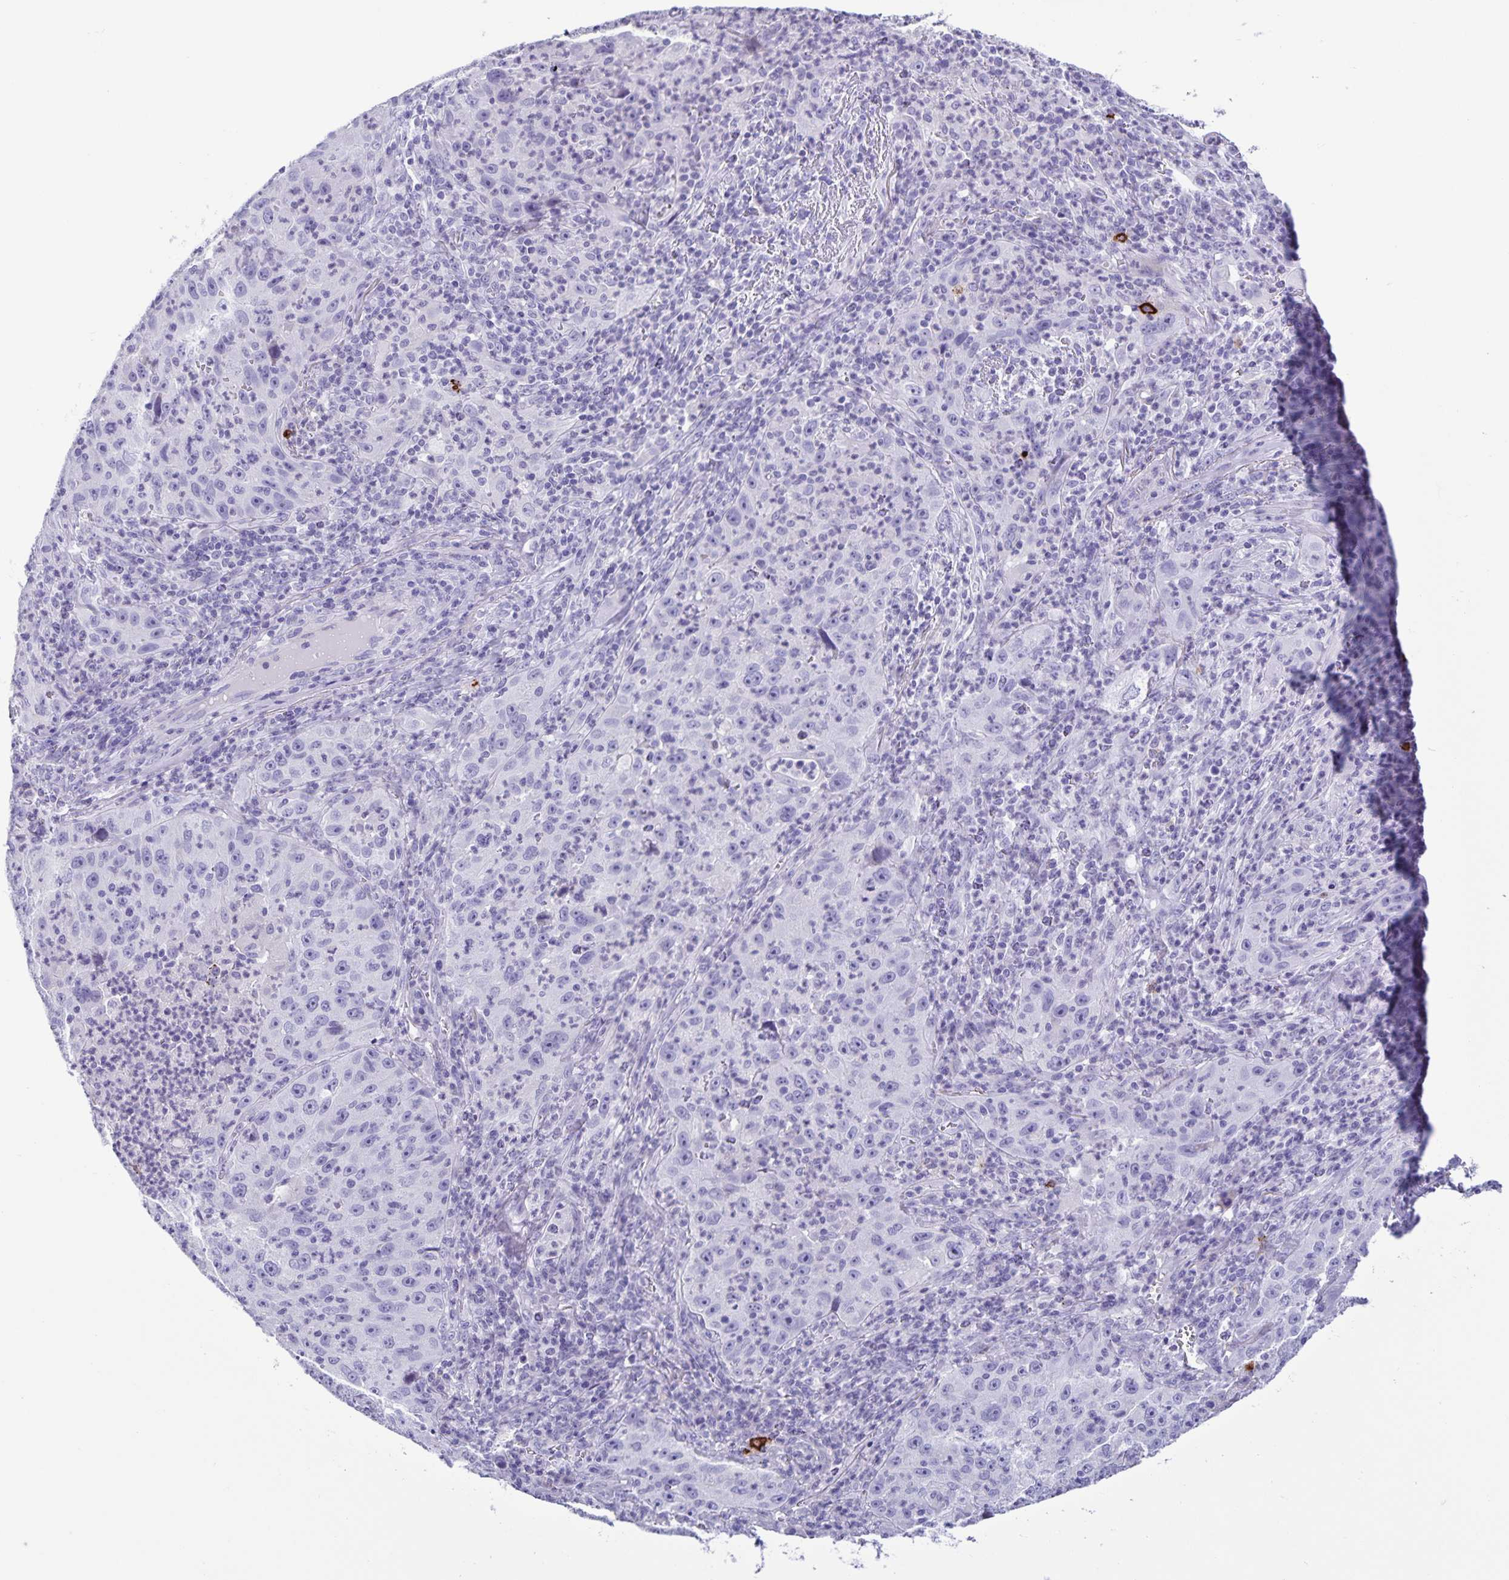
{"staining": {"intensity": "negative", "quantity": "none", "location": "none"}, "tissue": "lung cancer", "cell_type": "Tumor cells", "image_type": "cancer", "snomed": [{"axis": "morphology", "description": "Squamous cell carcinoma, NOS"}, {"axis": "topography", "description": "Lung"}], "caption": "Human lung squamous cell carcinoma stained for a protein using immunohistochemistry (IHC) shows no expression in tumor cells.", "gene": "IBTK", "patient": {"sex": "male", "age": 71}}